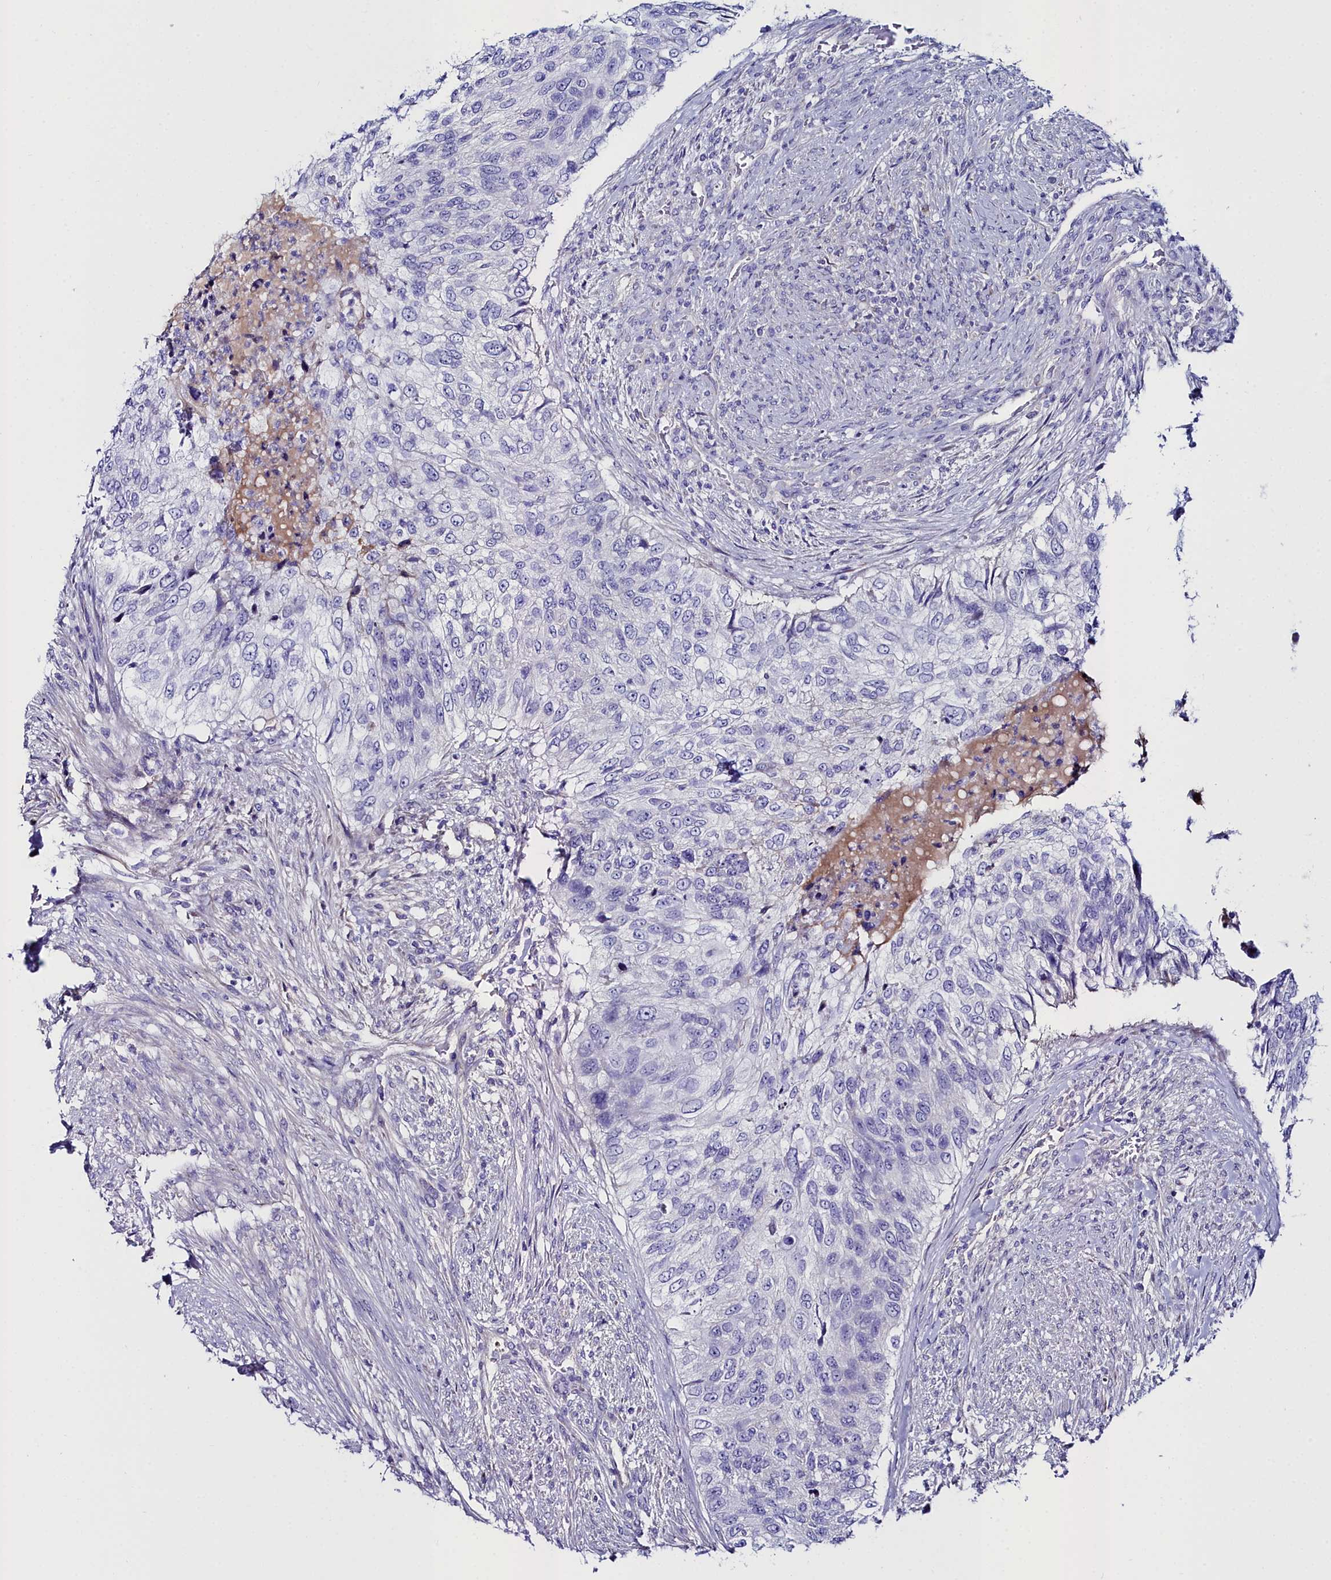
{"staining": {"intensity": "negative", "quantity": "none", "location": "none"}, "tissue": "urothelial cancer", "cell_type": "Tumor cells", "image_type": "cancer", "snomed": [{"axis": "morphology", "description": "Urothelial carcinoma, High grade"}, {"axis": "topography", "description": "Urinary bladder"}], "caption": "This is an IHC photomicrograph of human urothelial cancer. There is no staining in tumor cells.", "gene": "SLC49A3", "patient": {"sex": "female", "age": 60}}